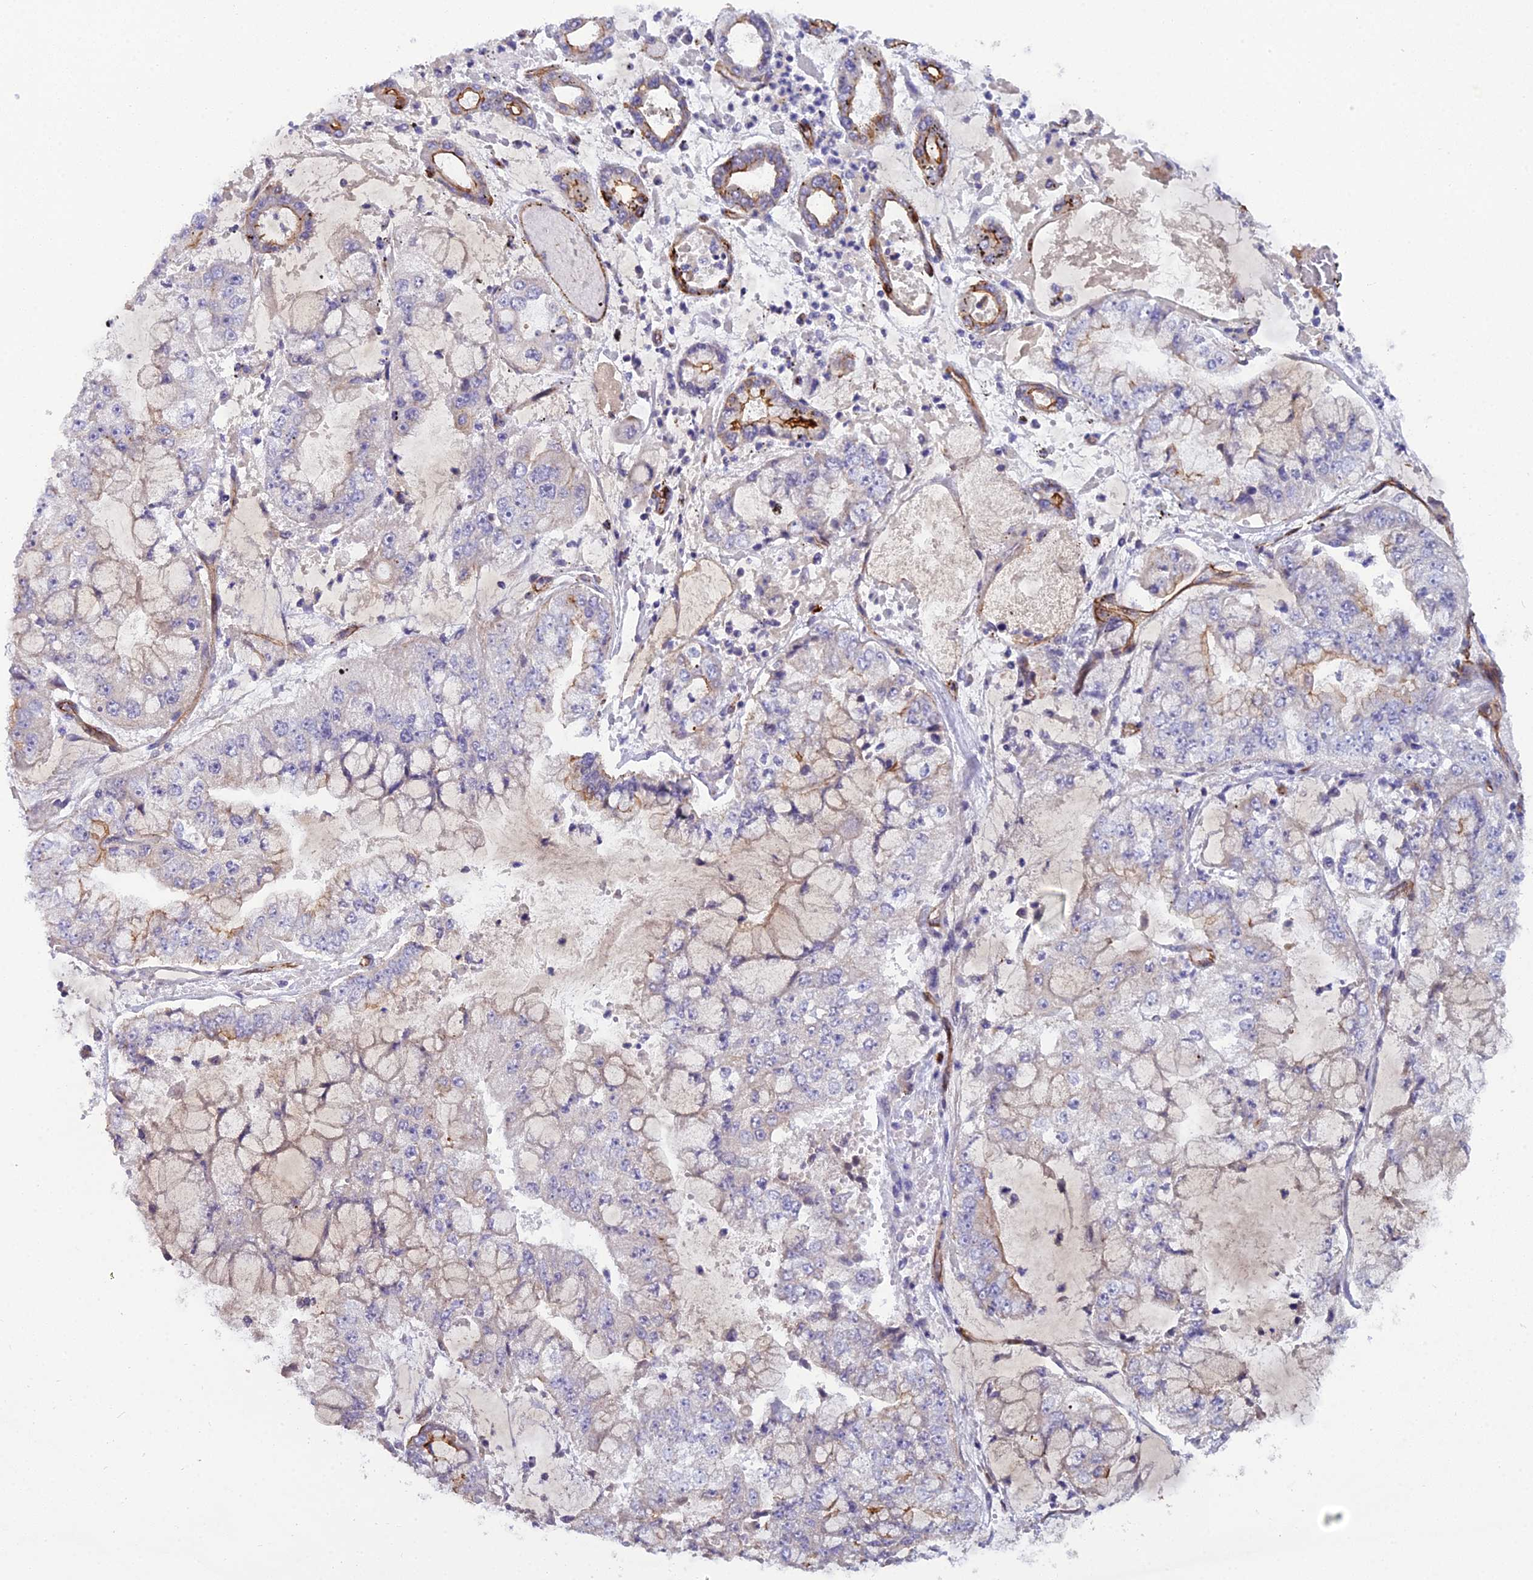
{"staining": {"intensity": "negative", "quantity": "none", "location": "none"}, "tissue": "stomach cancer", "cell_type": "Tumor cells", "image_type": "cancer", "snomed": [{"axis": "morphology", "description": "Adenocarcinoma, NOS"}, {"axis": "topography", "description": "Stomach"}], "caption": "This is an IHC image of stomach adenocarcinoma. There is no staining in tumor cells.", "gene": "CFAP47", "patient": {"sex": "male", "age": 76}}